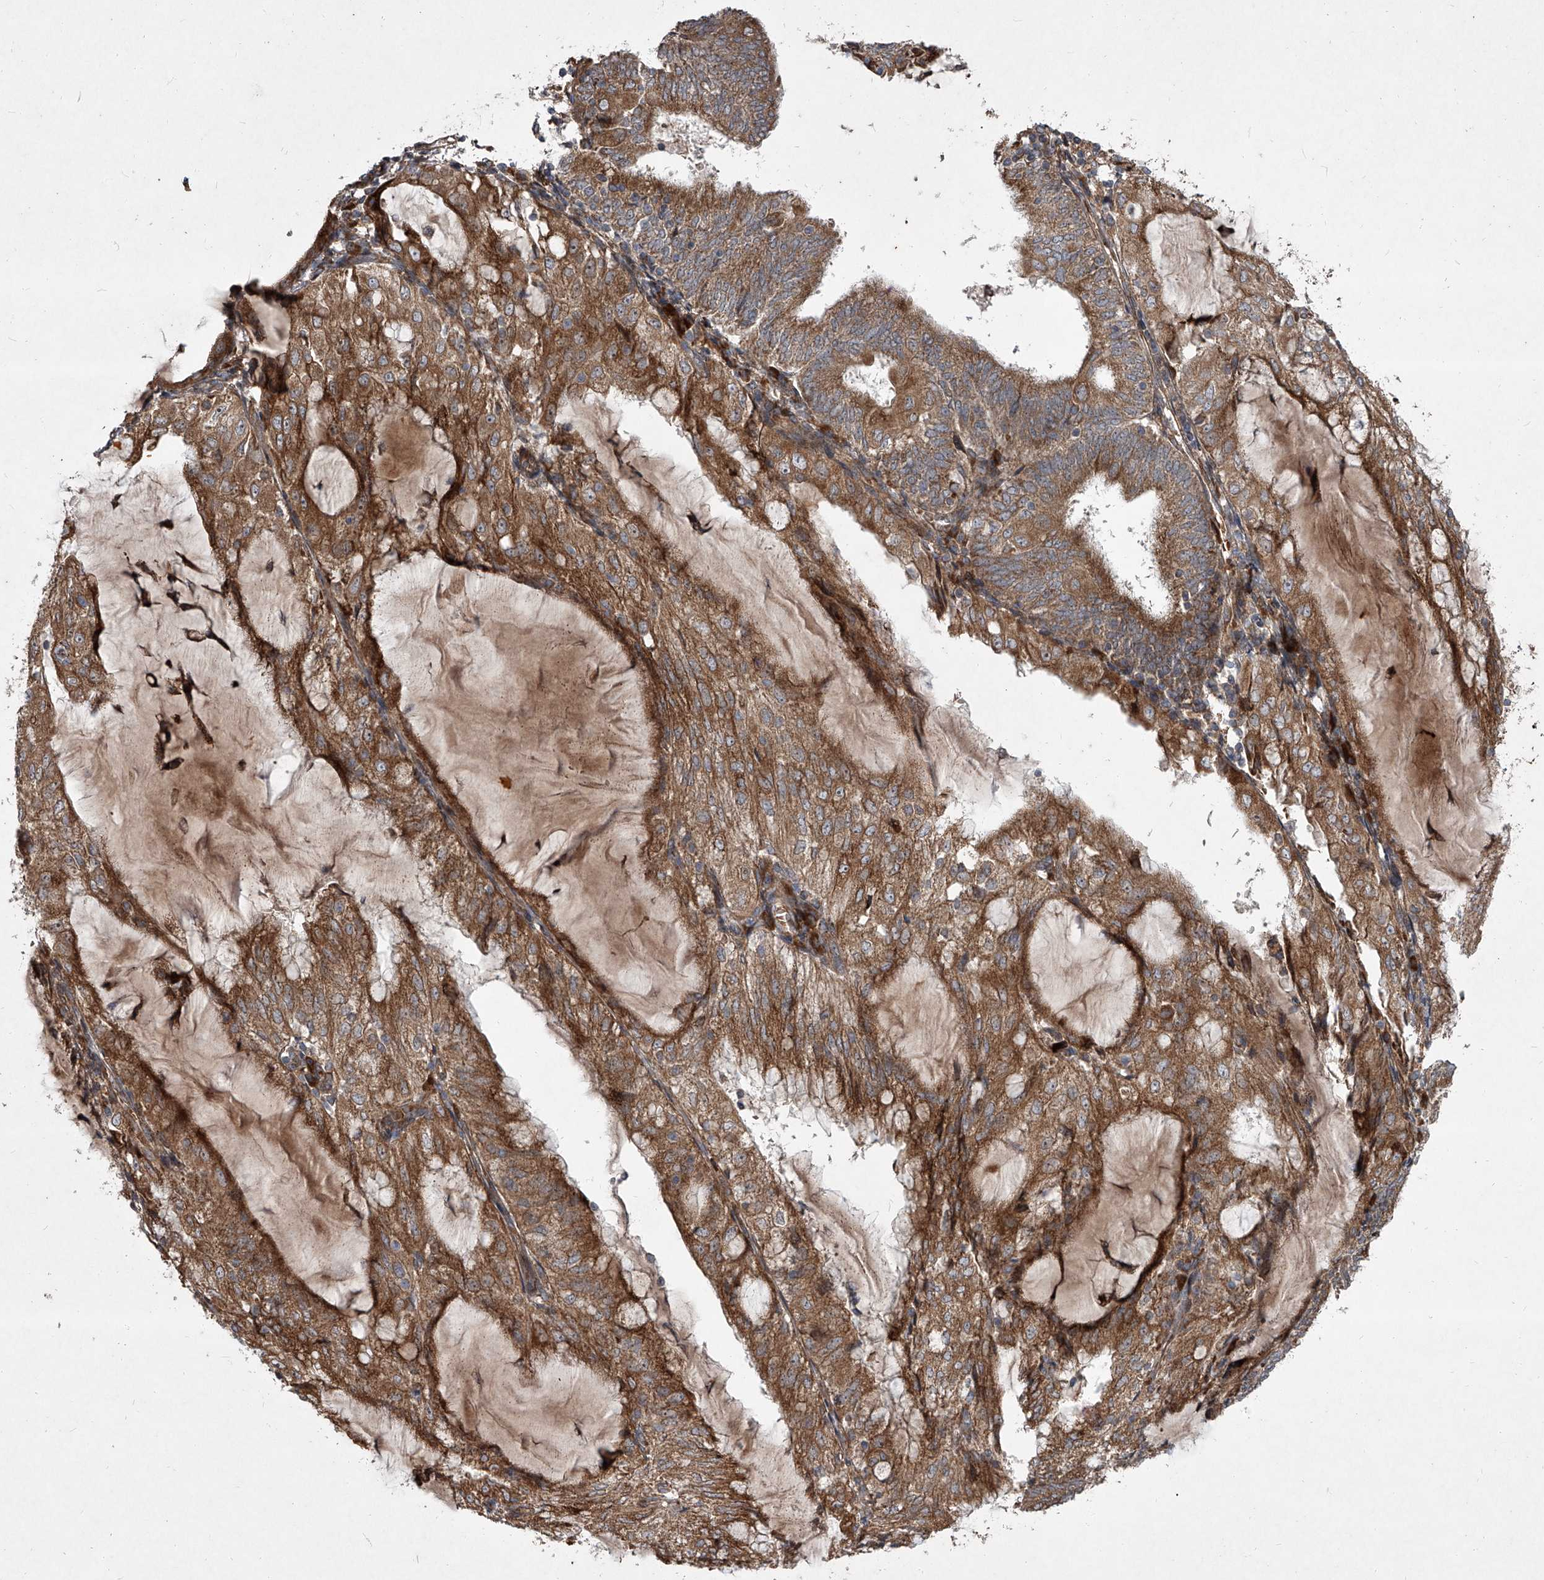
{"staining": {"intensity": "moderate", "quantity": ">75%", "location": "cytoplasmic/membranous"}, "tissue": "endometrial cancer", "cell_type": "Tumor cells", "image_type": "cancer", "snomed": [{"axis": "morphology", "description": "Adenocarcinoma, NOS"}, {"axis": "topography", "description": "Endometrium"}], "caption": "A photomicrograph showing moderate cytoplasmic/membranous staining in about >75% of tumor cells in endometrial cancer (adenocarcinoma), as visualized by brown immunohistochemical staining.", "gene": "EVA1C", "patient": {"sex": "female", "age": 81}}